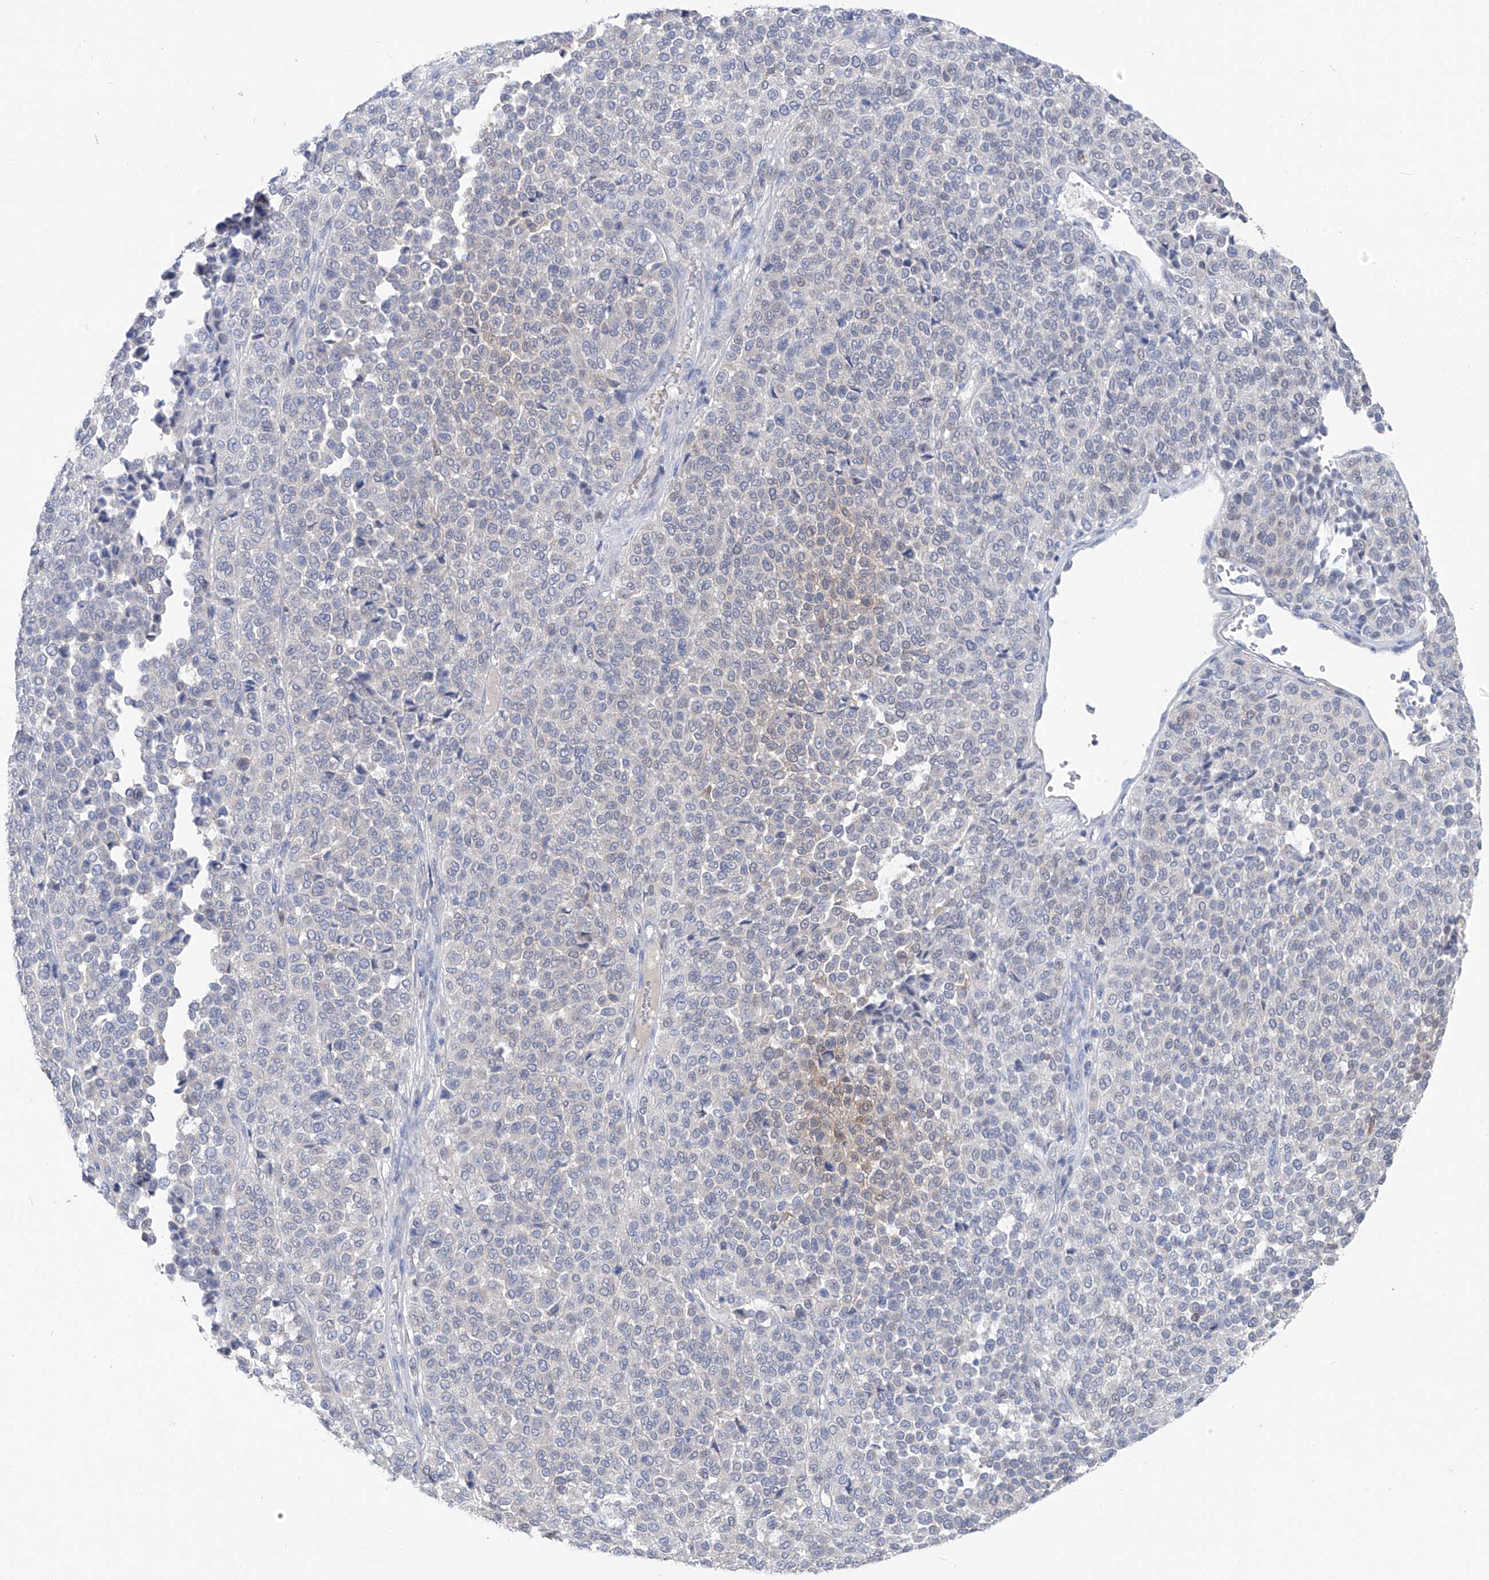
{"staining": {"intensity": "negative", "quantity": "none", "location": "none"}, "tissue": "melanoma", "cell_type": "Tumor cells", "image_type": "cancer", "snomed": [{"axis": "morphology", "description": "Malignant melanoma, Metastatic site"}, {"axis": "topography", "description": "Pancreas"}], "caption": "High magnification brightfield microscopy of melanoma stained with DAB (3,3'-diaminobenzidine) (brown) and counterstained with hematoxylin (blue): tumor cells show no significant positivity.", "gene": "UFL1", "patient": {"sex": "female", "age": 30}}